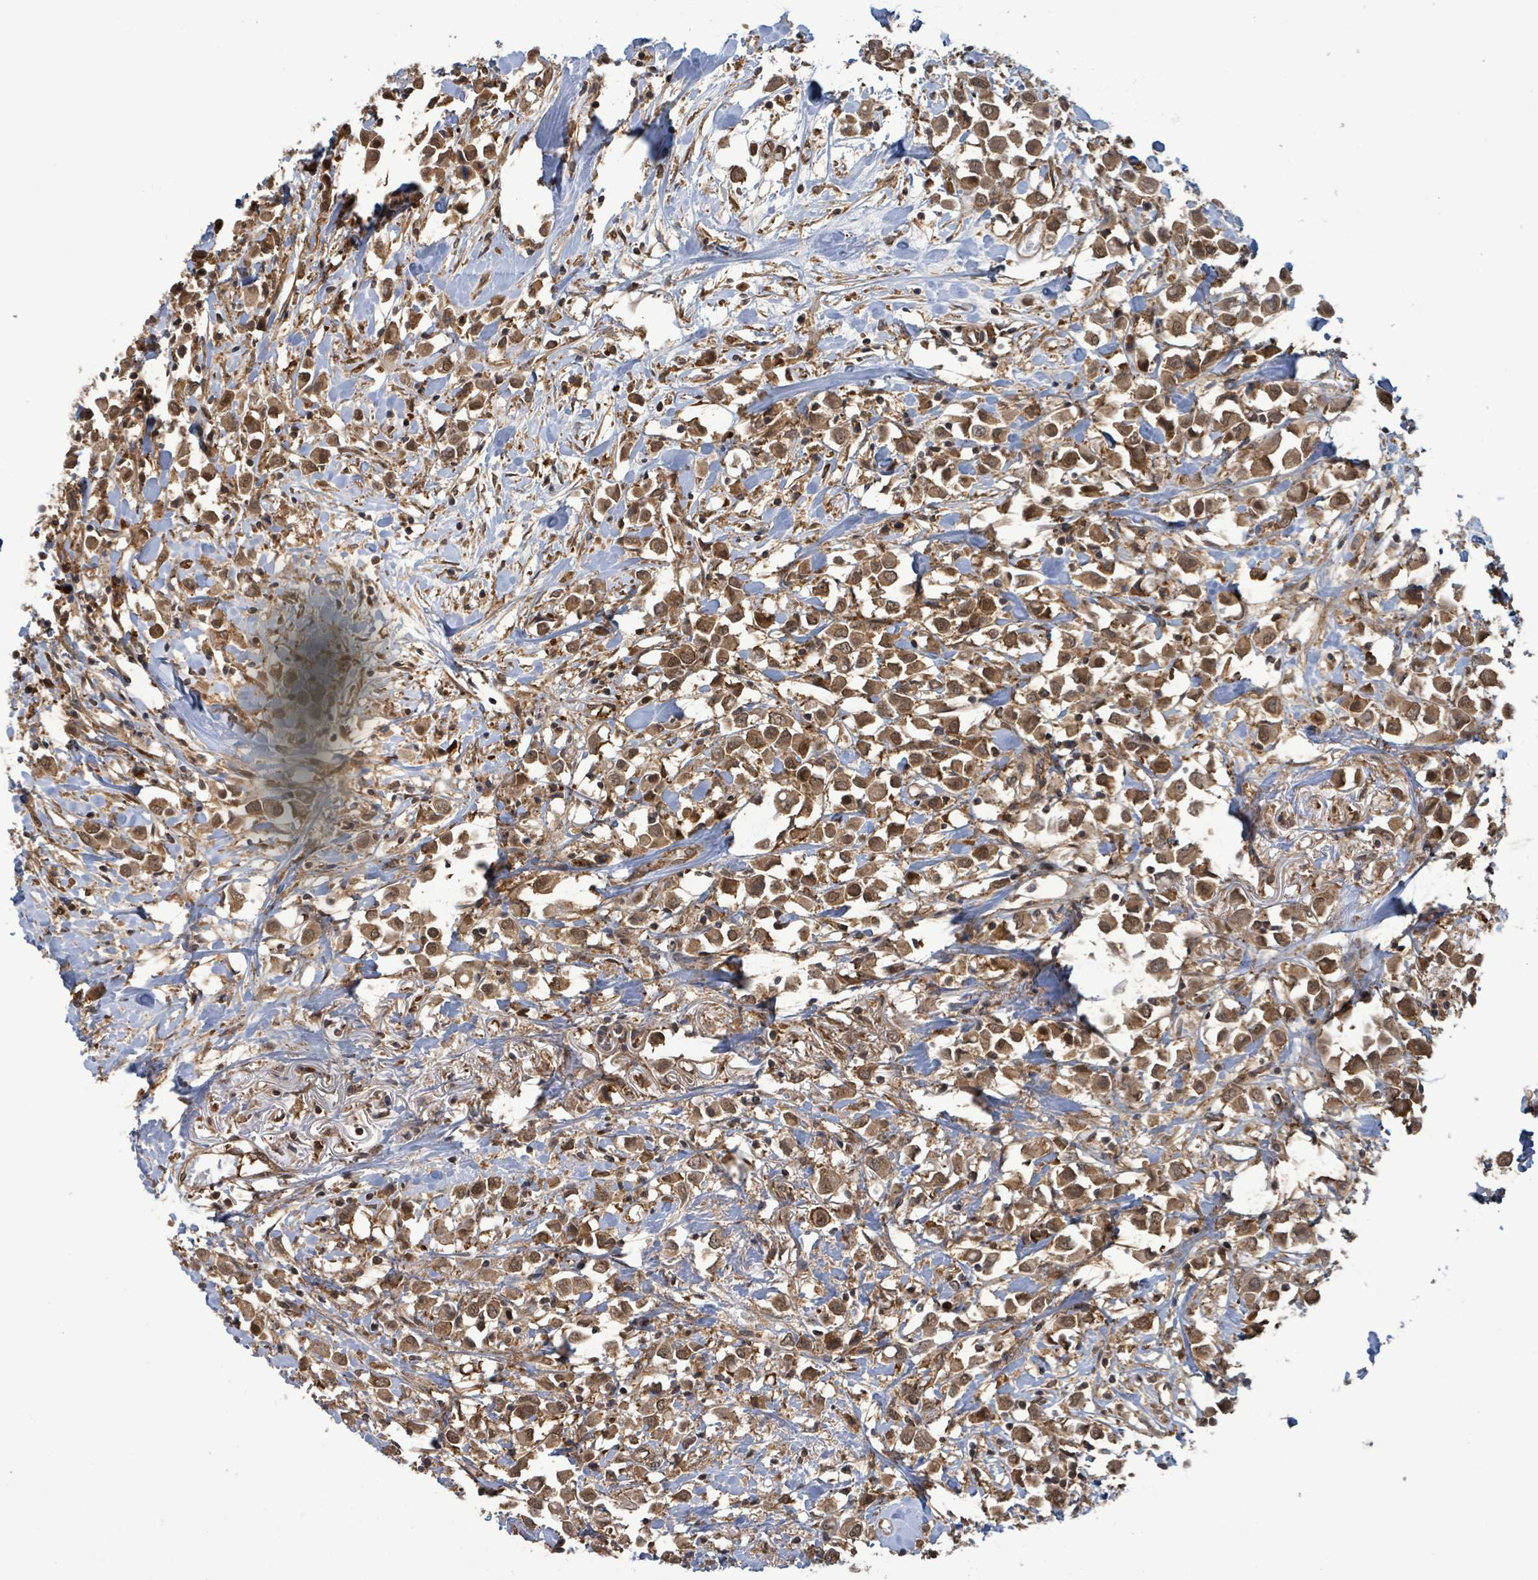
{"staining": {"intensity": "strong", "quantity": ">75%", "location": "cytoplasmic/membranous,nuclear"}, "tissue": "breast cancer", "cell_type": "Tumor cells", "image_type": "cancer", "snomed": [{"axis": "morphology", "description": "Duct carcinoma"}, {"axis": "topography", "description": "Breast"}], "caption": "Strong cytoplasmic/membranous and nuclear staining is seen in approximately >75% of tumor cells in breast infiltrating ductal carcinoma.", "gene": "KLC1", "patient": {"sex": "female", "age": 61}}